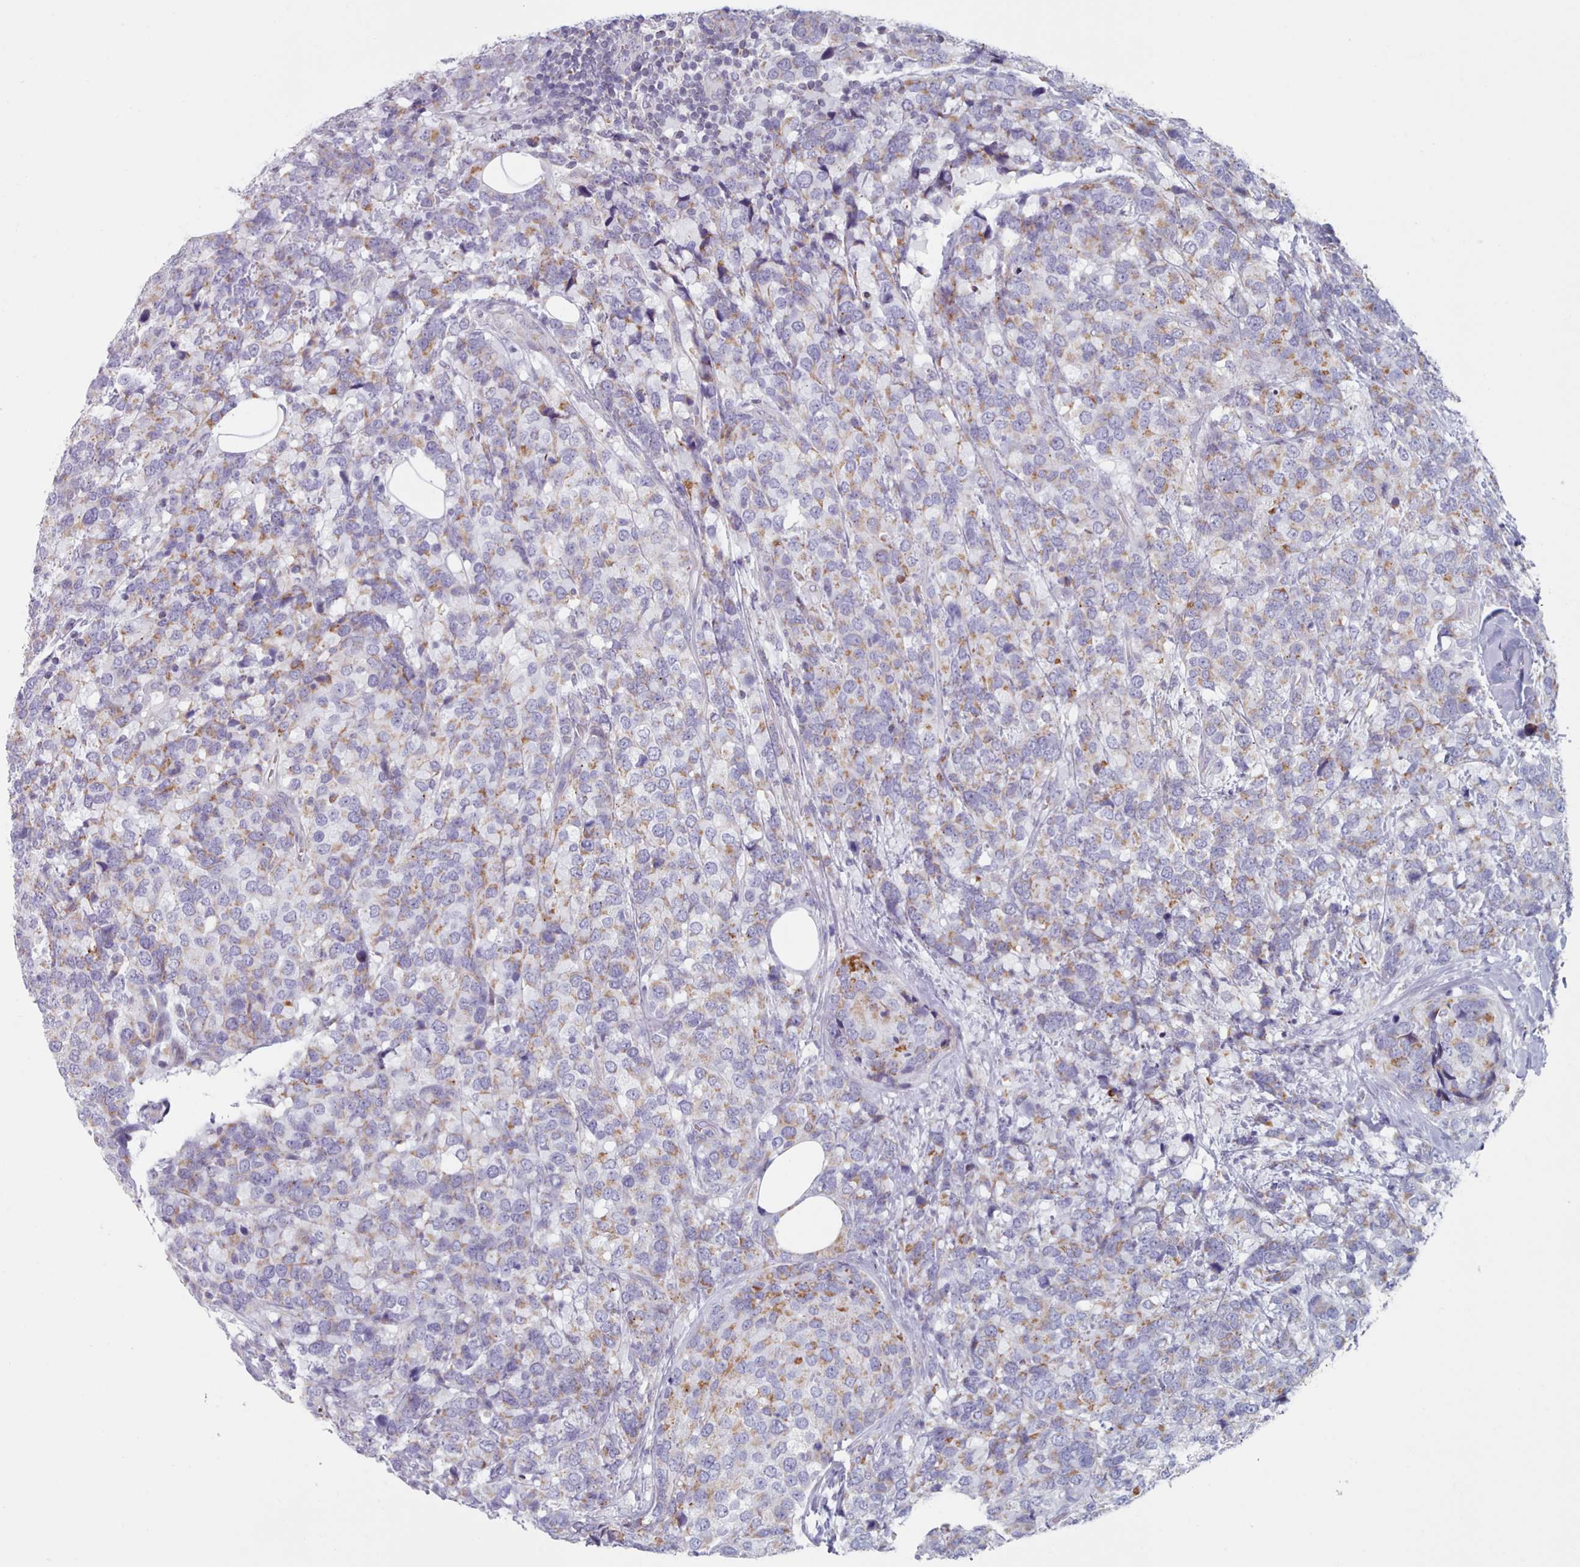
{"staining": {"intensity": "weak", "quantity": "25%-75%", "location": "cytoplasmic/membranous"}, "tissue": "breast cancer", "cell_type": "Tumor cells", "image_type": "cancer", "snomed": [{"axis": "morphology", "description": "Lobular carcinoma"}, {"axis": "topography", "description": "Breast"}], "caption": "Lobular carcinoma (breast) tissue displays weak cytoplasmic/membranous expression in approximately 25%-75% of tumor cells, visualized by immunohistochemistry. Immunohistochemistry (ihc) stains the protein of interest in brown and the nuclei are stained blue.", "gene": "FAM170B", "patient": {"sex": "female", "age": 59}}